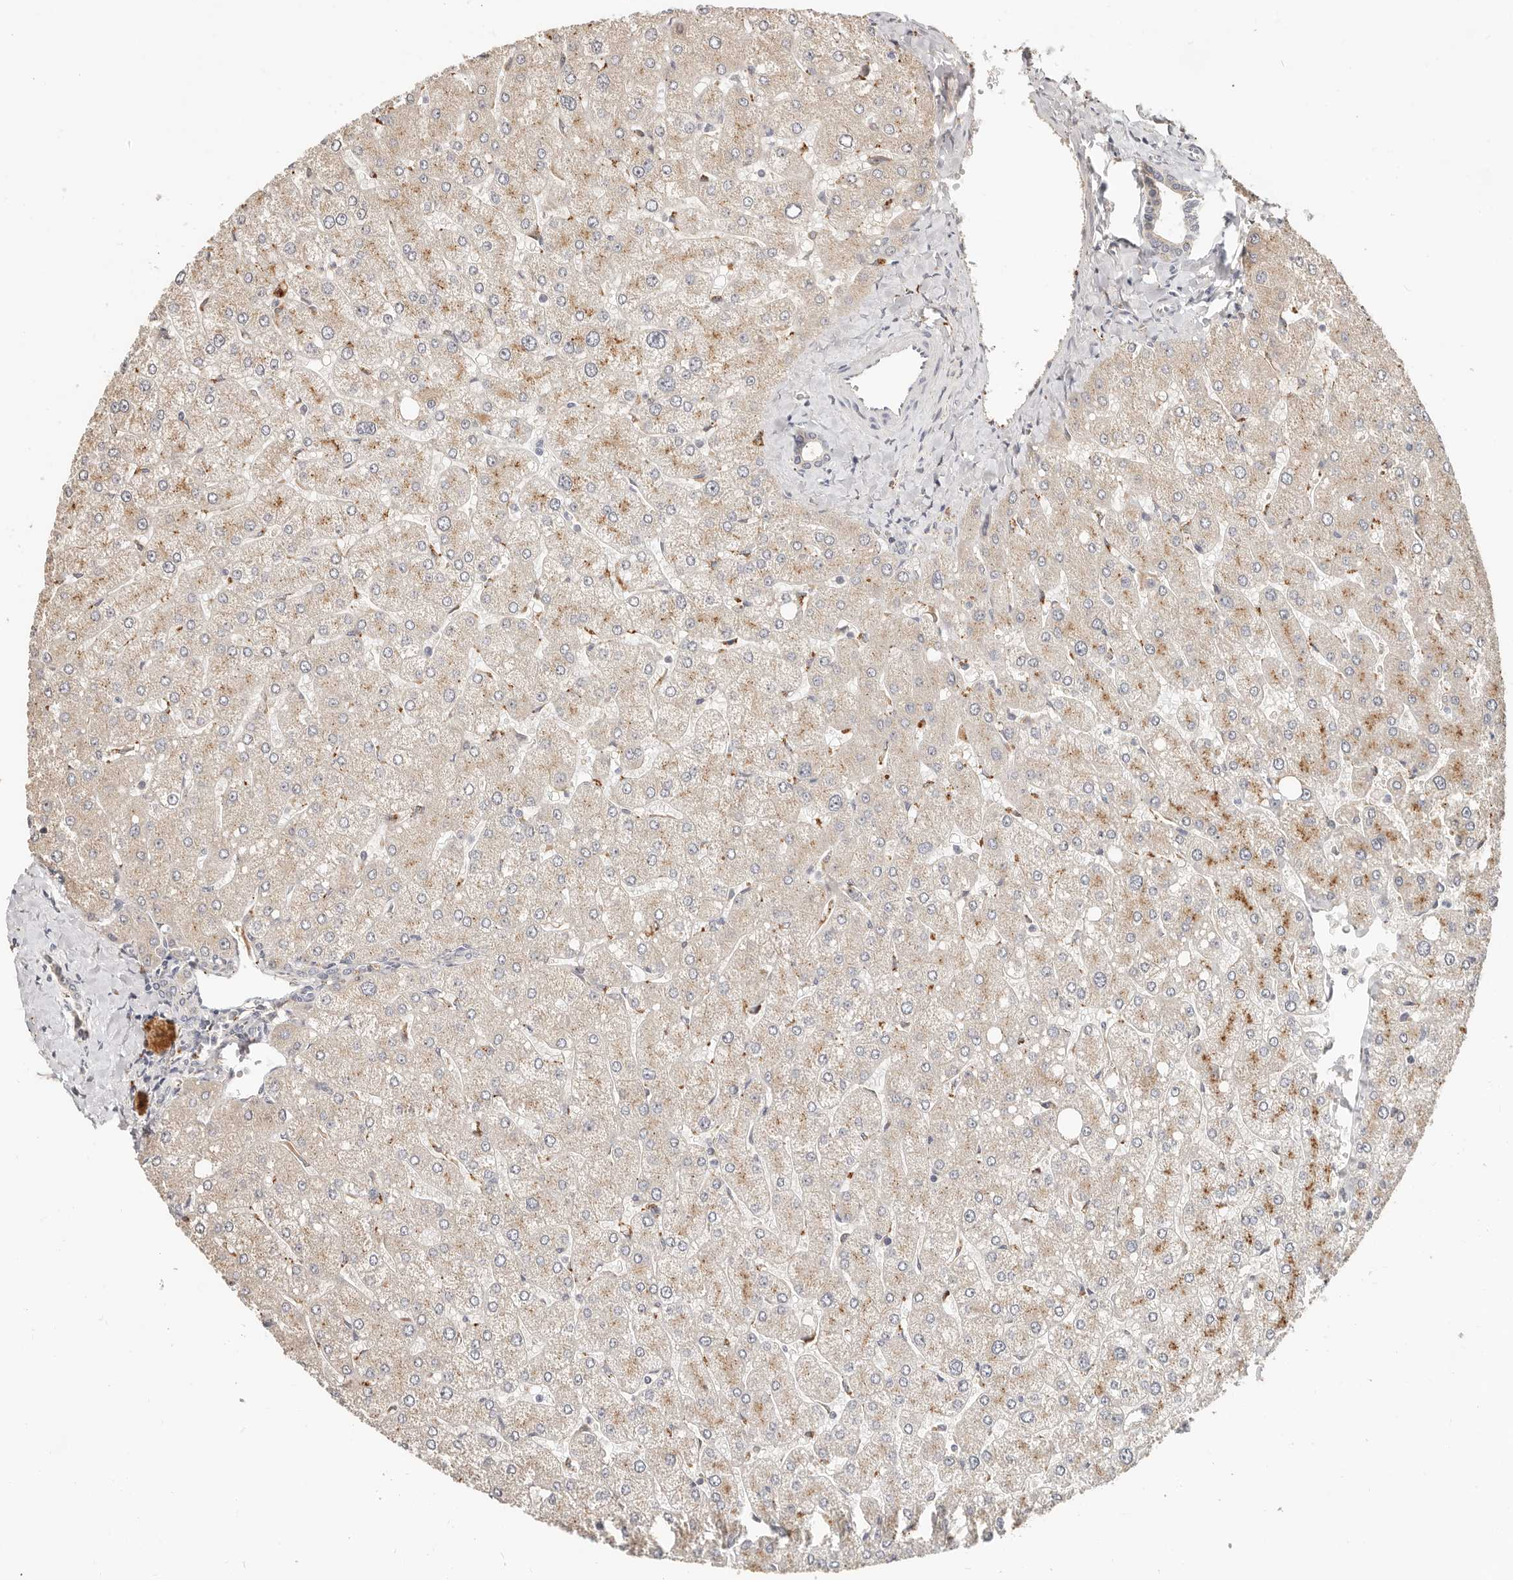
{"staining": {"intensity": "negative", "quantity": "none", "location": "none"}, "tissue": "liver", "cell_type": "Cholangiocytes", "image_type": "normal", "snomed": [{"axis": "morphology", "description": "Normal tissue, NOS"}, {"axis": "topography", "description": "Liver"}], "caption": "DAB immunohistochemical staining of normal human liver reveals no significant staining in cholangiocytes.", "gene": "ZRANB1", "patient": {"sex": "male", "age": 55}}